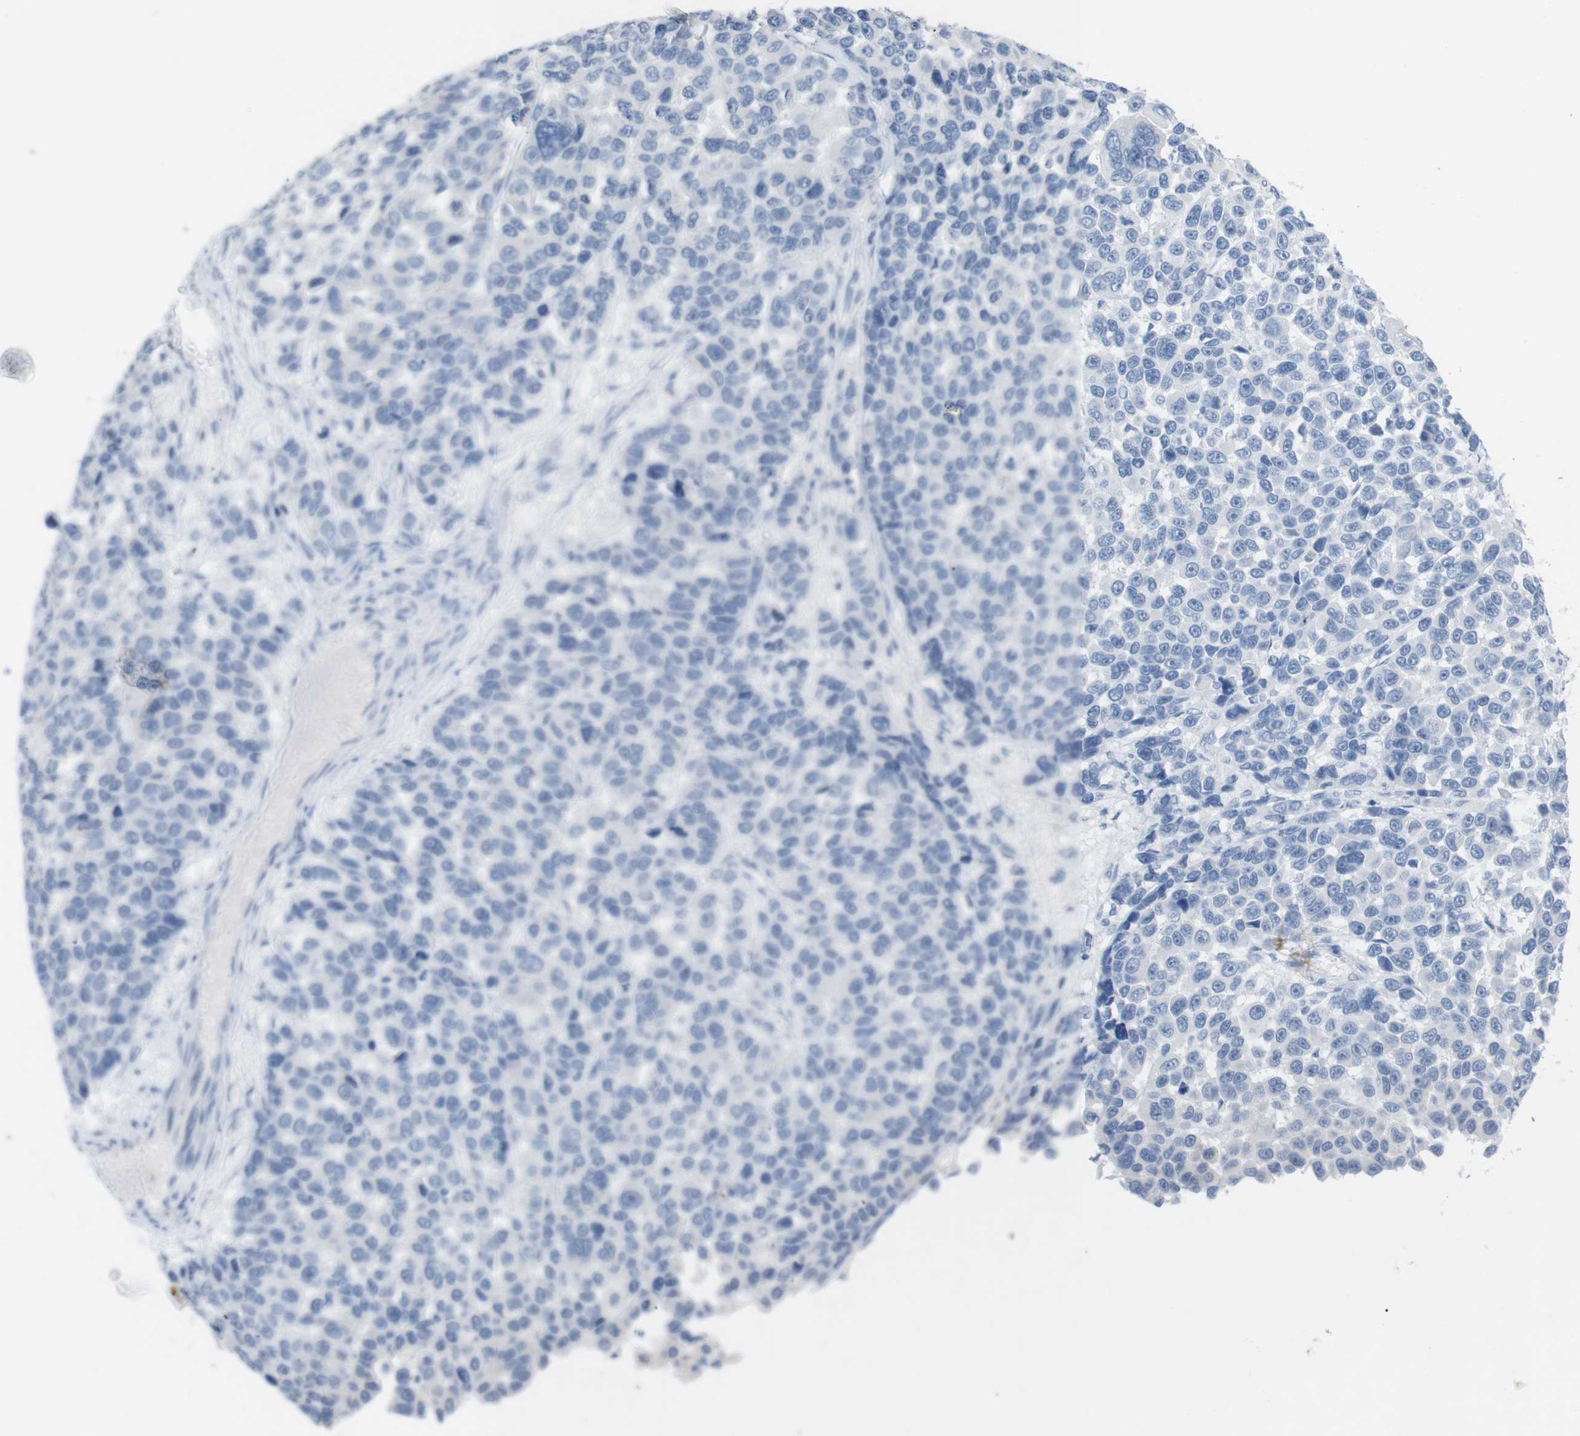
{"staining": {"intensity": "negative", "quantity": "none", "location": "none"}, "tissue": "melanoma", "cell_type": "Tumor cells", "image_type": "cancer", "snomed": [{"axis": "morphology", "description": "Malignant melanoma, NOS"}, {"axis": "topography", "description": "Skin"}], "caption": "IHC of human melanoma demonstrates no expression in tumor cells. (DAB immunohistochemistry visualized using brightfield microscopy, high magnification).", "gene": "HBG2", "patient": {"sex": "male", "age": 53}}